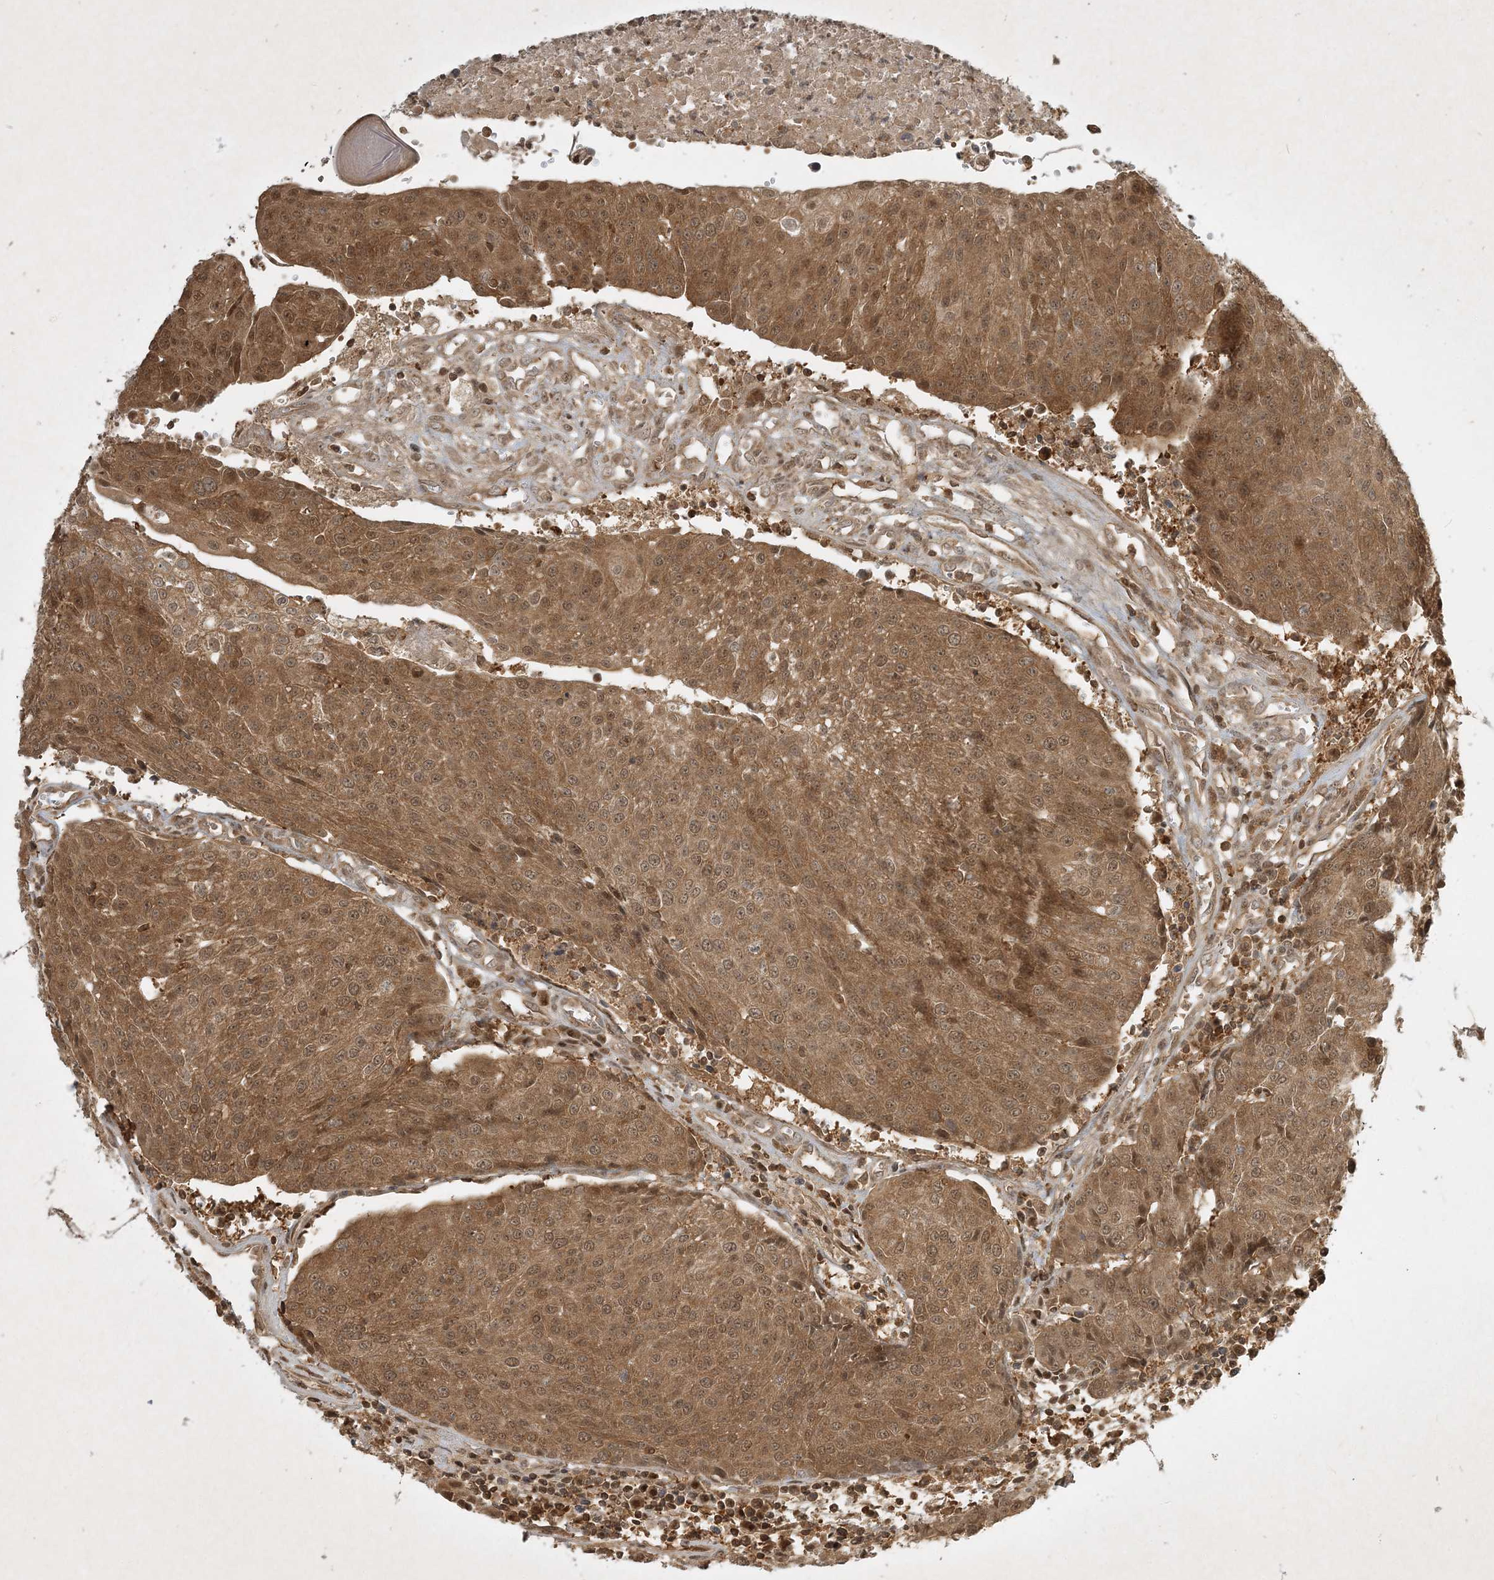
{"staining": {"intensity": "moderate", "quantity": ">75%", "location": "cytoplasmic/membranous,nuclear"}, "tissue": "urothelial cancer", "cell_type": "Tumor cells", "image_type": "cancer", "snomed": [{"axis": "morphology", "description": "Urothelial carcinoma, High grade"}, {"axis": "topography", "description": "Urinary bladder"}], "caption": "Tumor cells show moderate cytoplasmic/membranous and nuclear expression in approximately >75% of cells in high-grade urothelial carcinoma. The protein is stained brown, and the nuclei are stained in blue (DAB IHC with brightfield microscopy, high magnification).", "gene": "PLTP", "patient": {"sex": "female", "age": 85}}